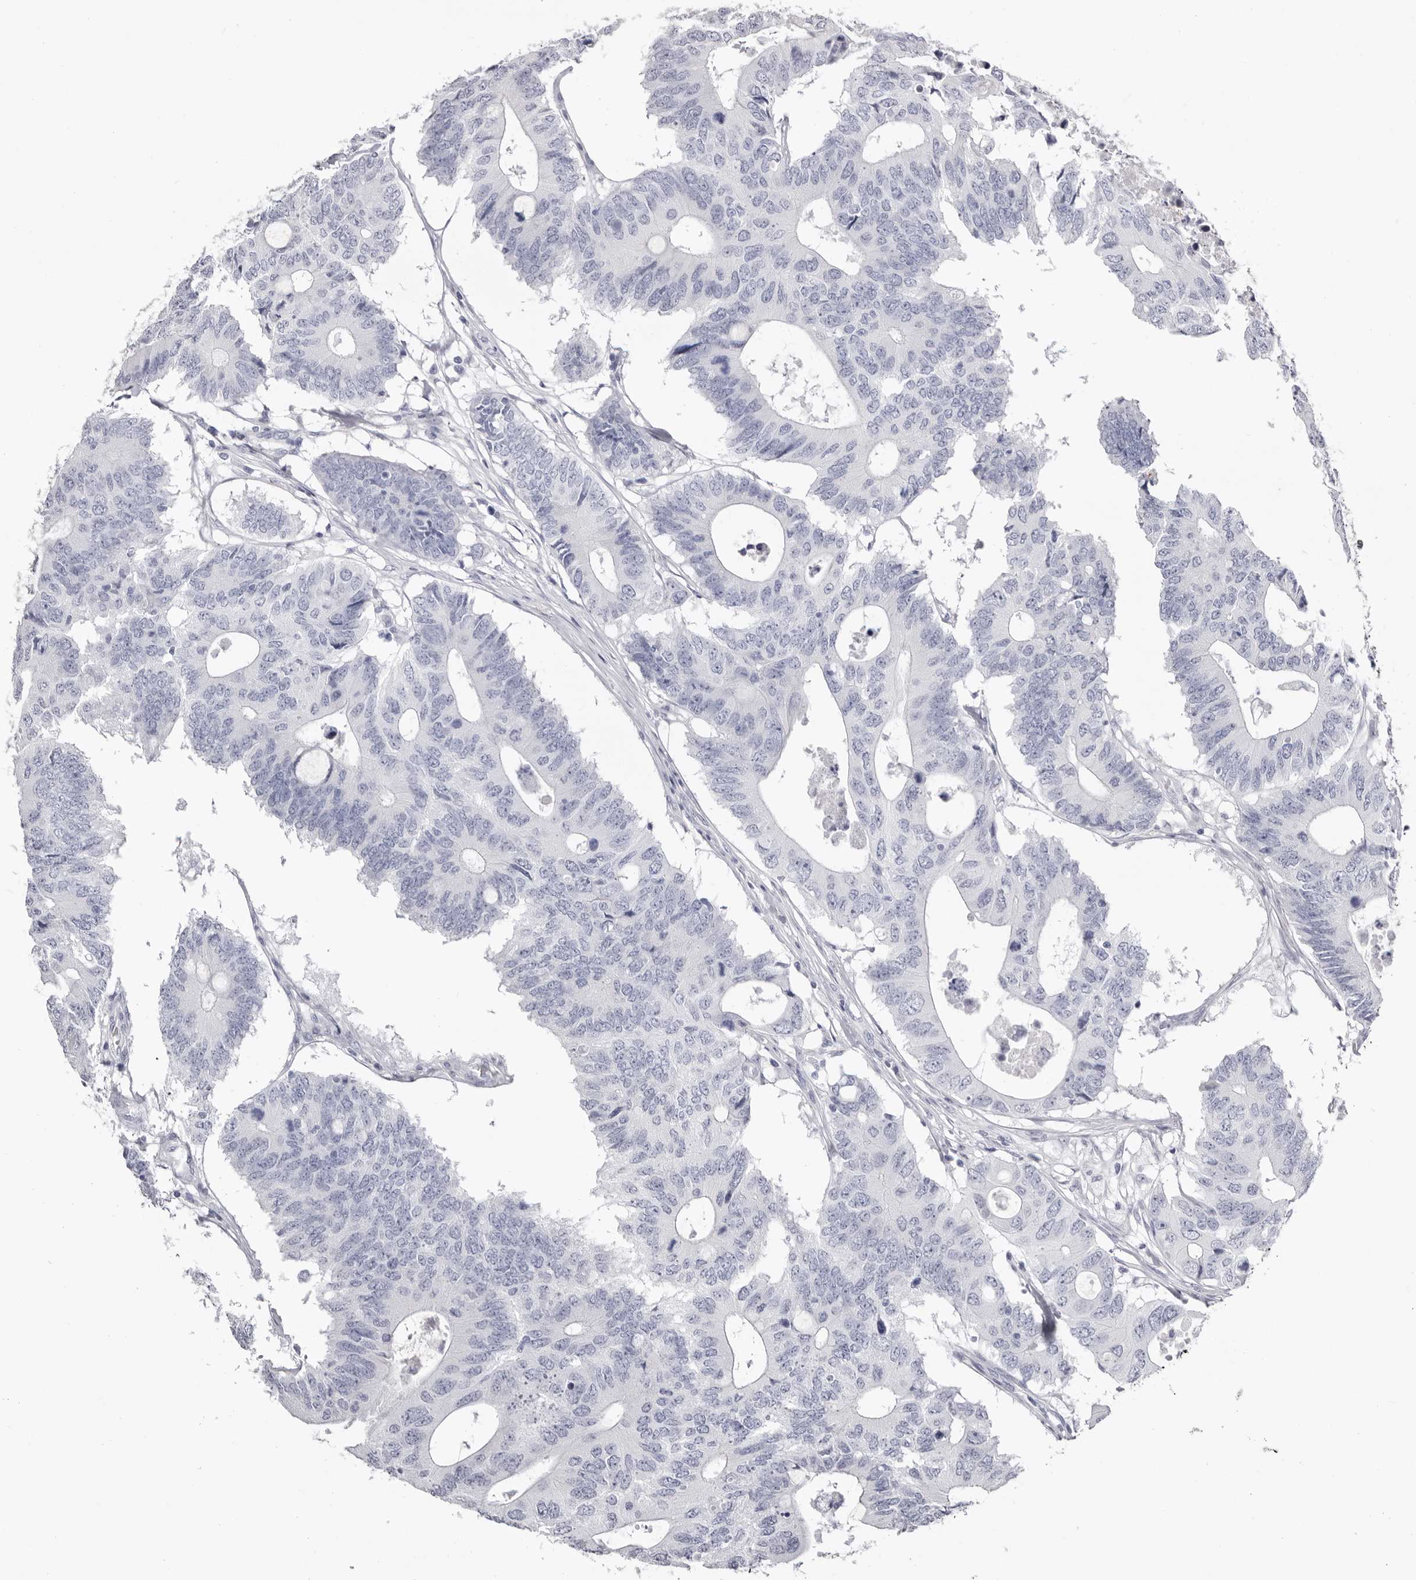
{"staining": {"intensity": "negative", "quantity": "none", "location": "none"}, "tissue": "colorectal cancer", "cell_type": "Tumor cells", "image_type": "cancer", "snomed": [{"axis": "morphology", "description": "Adenocarcinoma, NOS"}, {"axis": "topography", "description": "Colon"}], "caption": "IHC photomicrograph of human colorectal cancer (adenocarcinoma) stained for a protein (brown), which displays no expression in tumor cells. The staining was performed using DAB (3,3'-diaminobenzidine) to visualize the protein expression in brown, while the nuclei were stained in blue with hematoxylin (Magnification: 20x).", "gene": "LPO", "patient": {"sex": "male", "age": 71}}